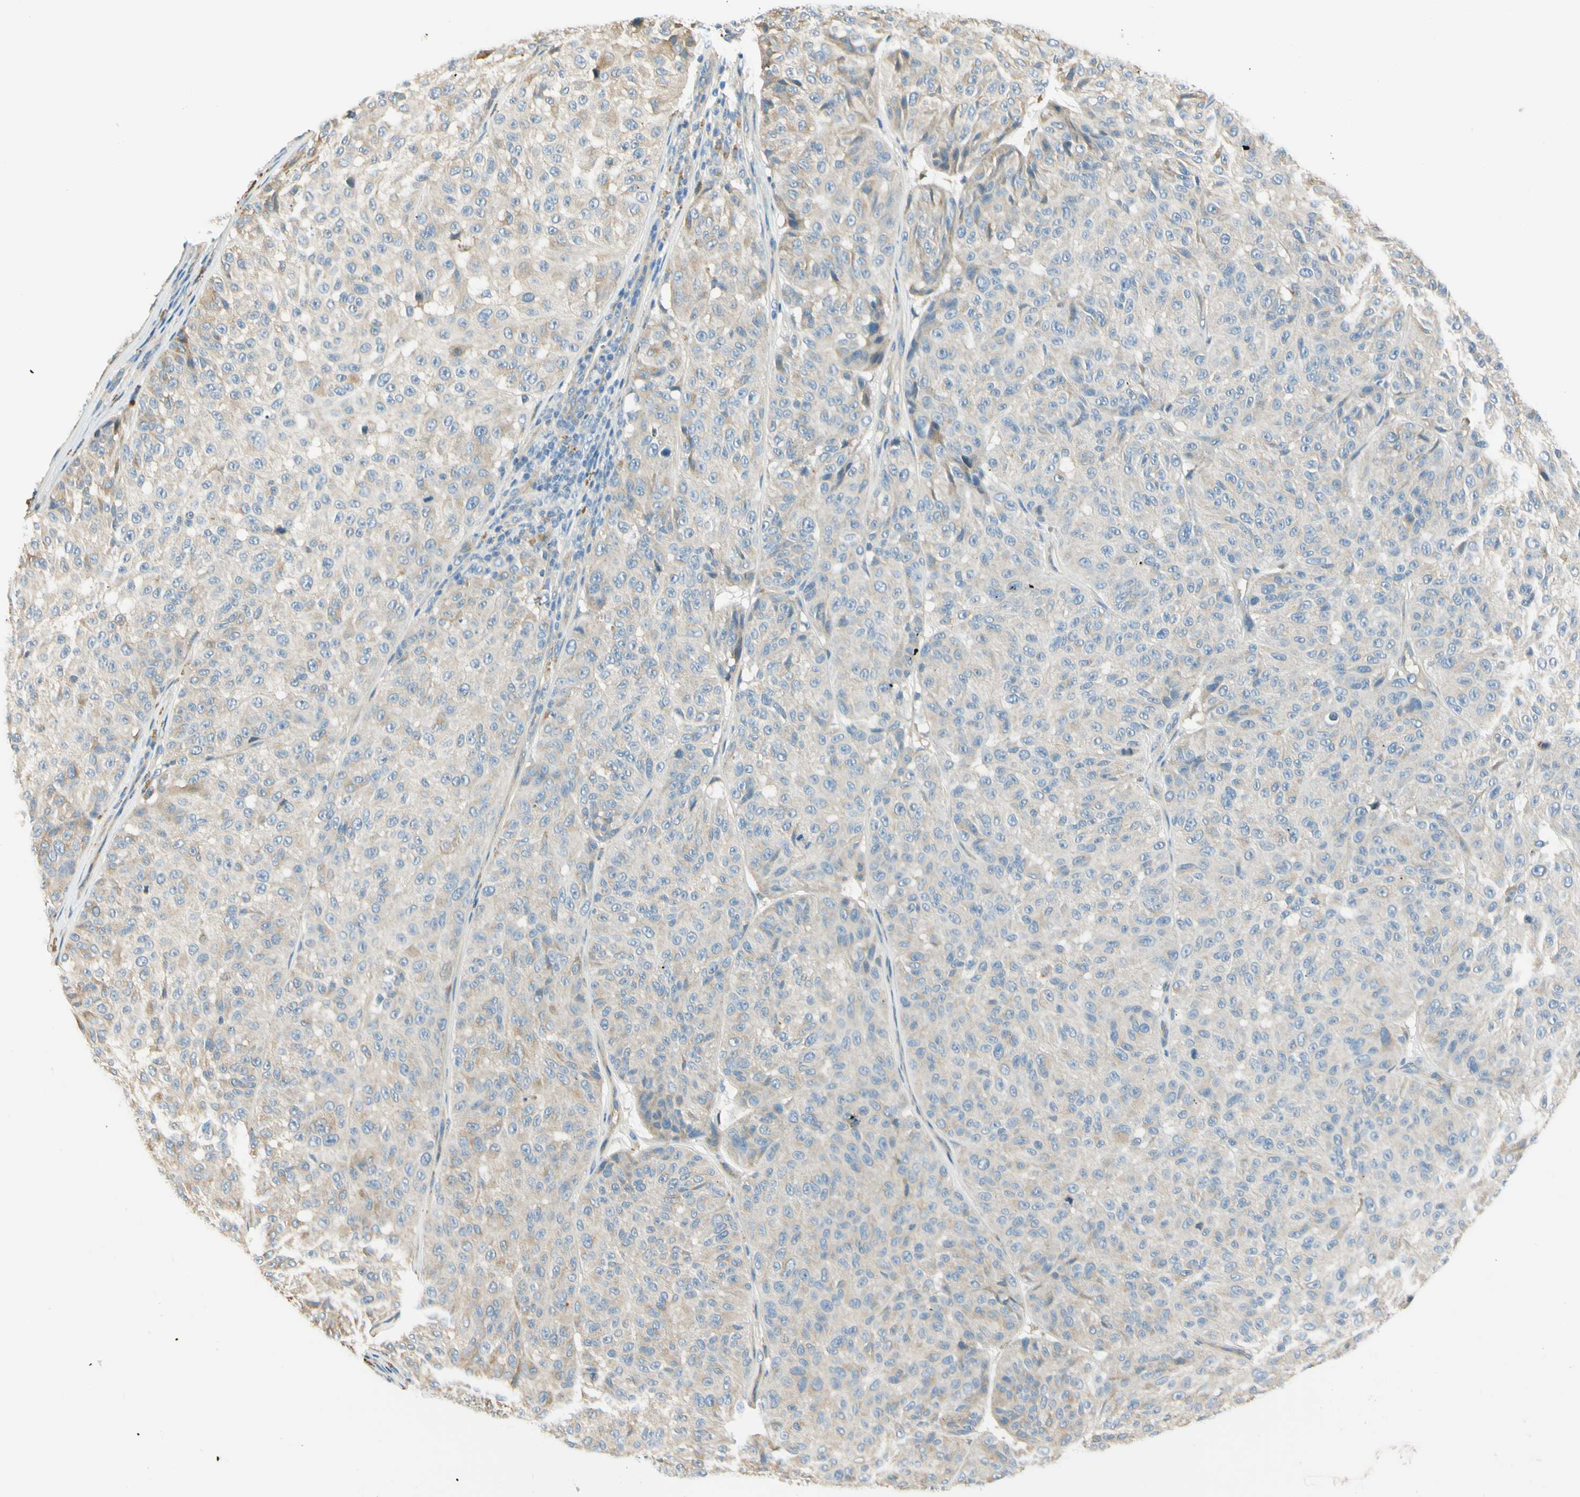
{"staining": {"intensity": "weak", "quantity": "<25%", "location": "cytoplasmic/membranous"}, "tissue": "melanoma", "cell_type": "Tumor cells", "image_type": "cancer", "snomed": [{"axis": "morphology", "description": "Malignant melanoma, NOS"}, {"axis": "topography", "description": "Skin"}], "caption": "The photomicrograph exhibits no staining of tumor cells in malignant melanoma.", "gene": "LAMA3", "patient": {"sex": "female", "age": 46}}